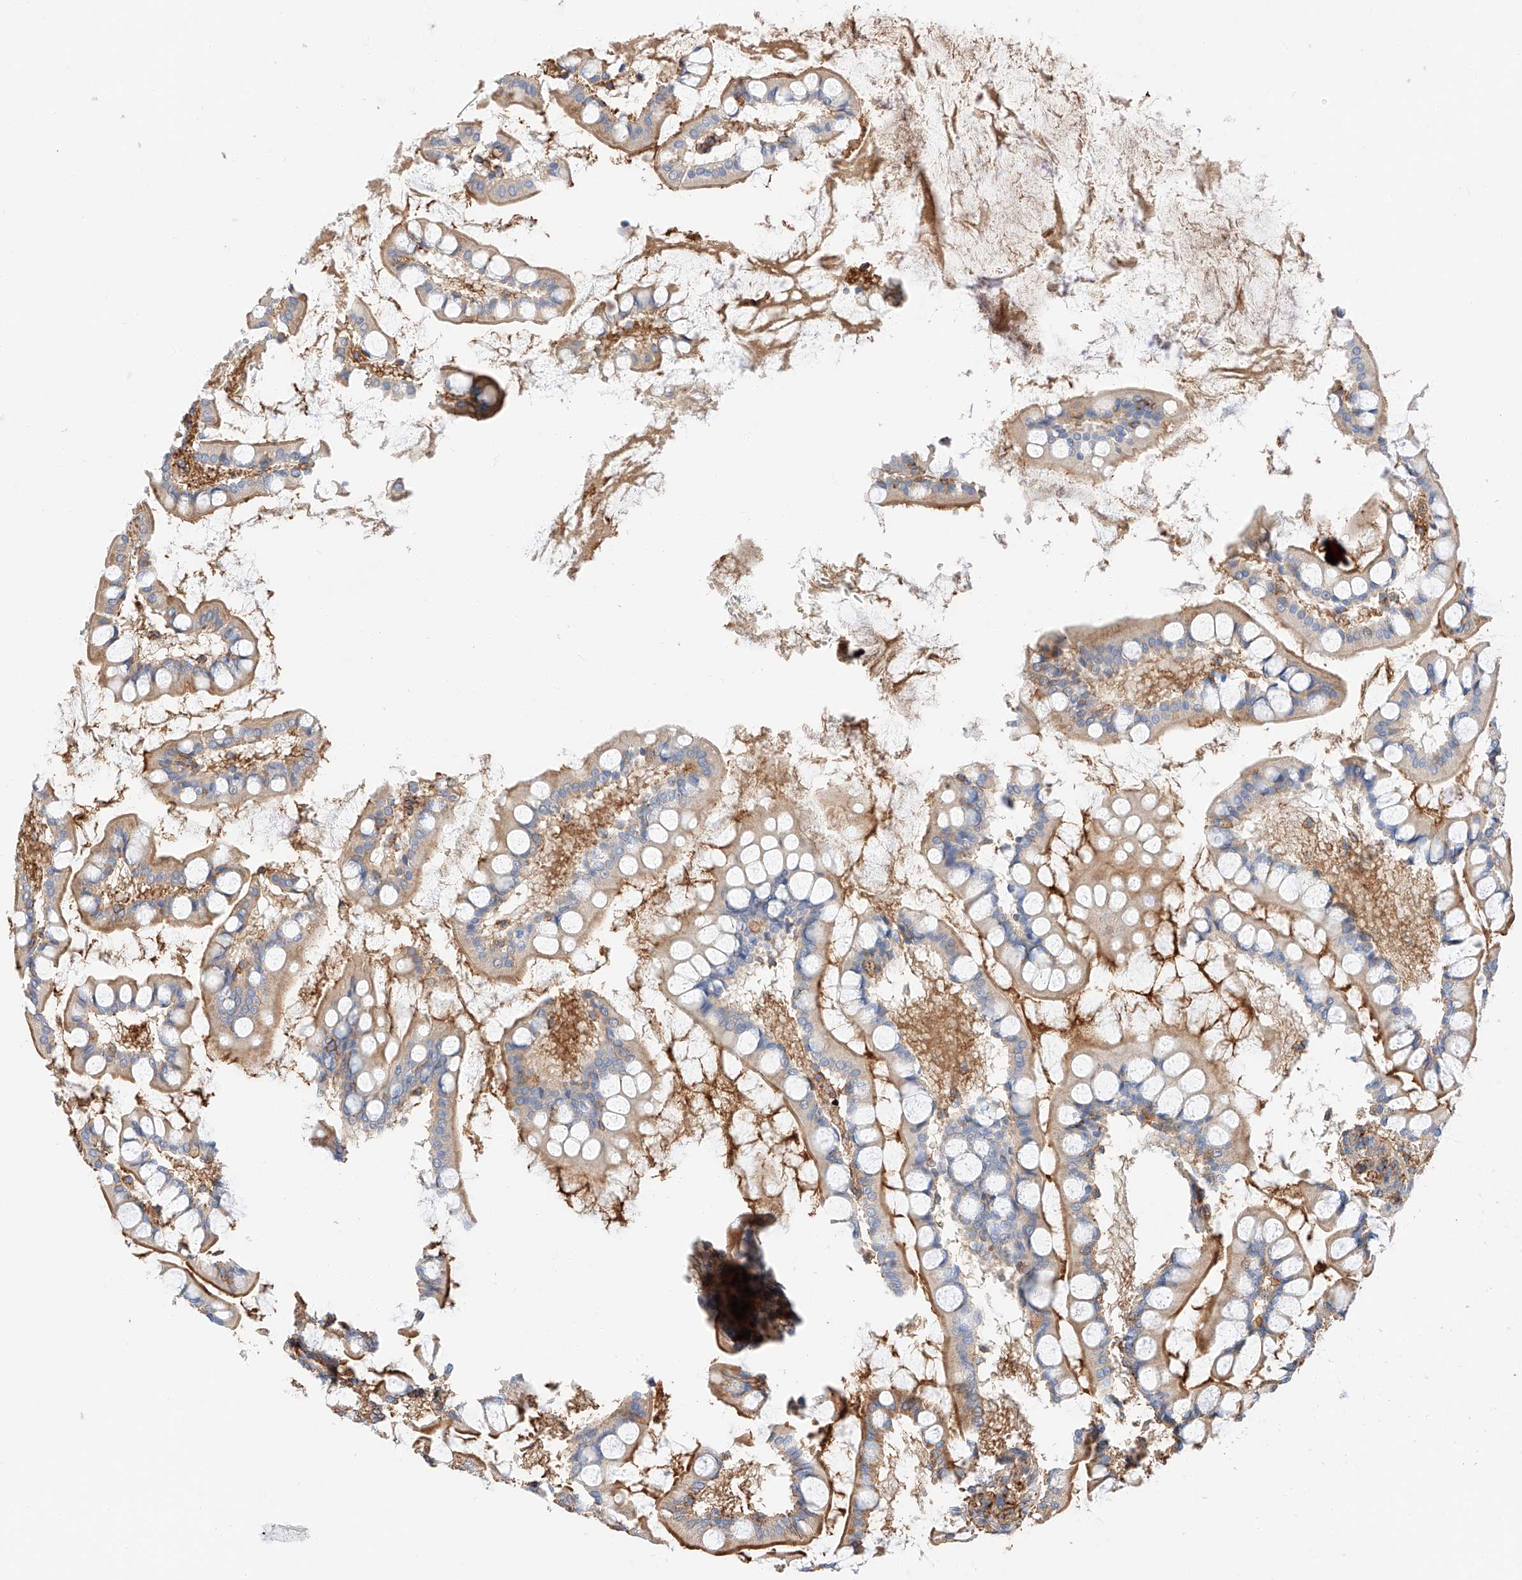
{"staining": {"intensity": "strong", "quantity": "25%-75%", "location": "cytoplasmic/membranous"}, "tissue": "small intestine", "cell_type": "Glandular cells", "image_type": "normal", "snomed": [{"axis": "morphology", "description": "Normal tissue, NOS"}, {"axis": "topography", "description": "Small intestine"}], "caption": "Glandular cells exhibit high levels of strong cytoplasmic/membranous positivity in approximately 25%-75% of cells in unremarkable small intestine. (Stains: DAB in brown, nuclei in blue, Microscopy: brightfield microscopy at high magnification).", "gene": "ENSG00000259132", "patient": {"sex": "male", "age": 52}}